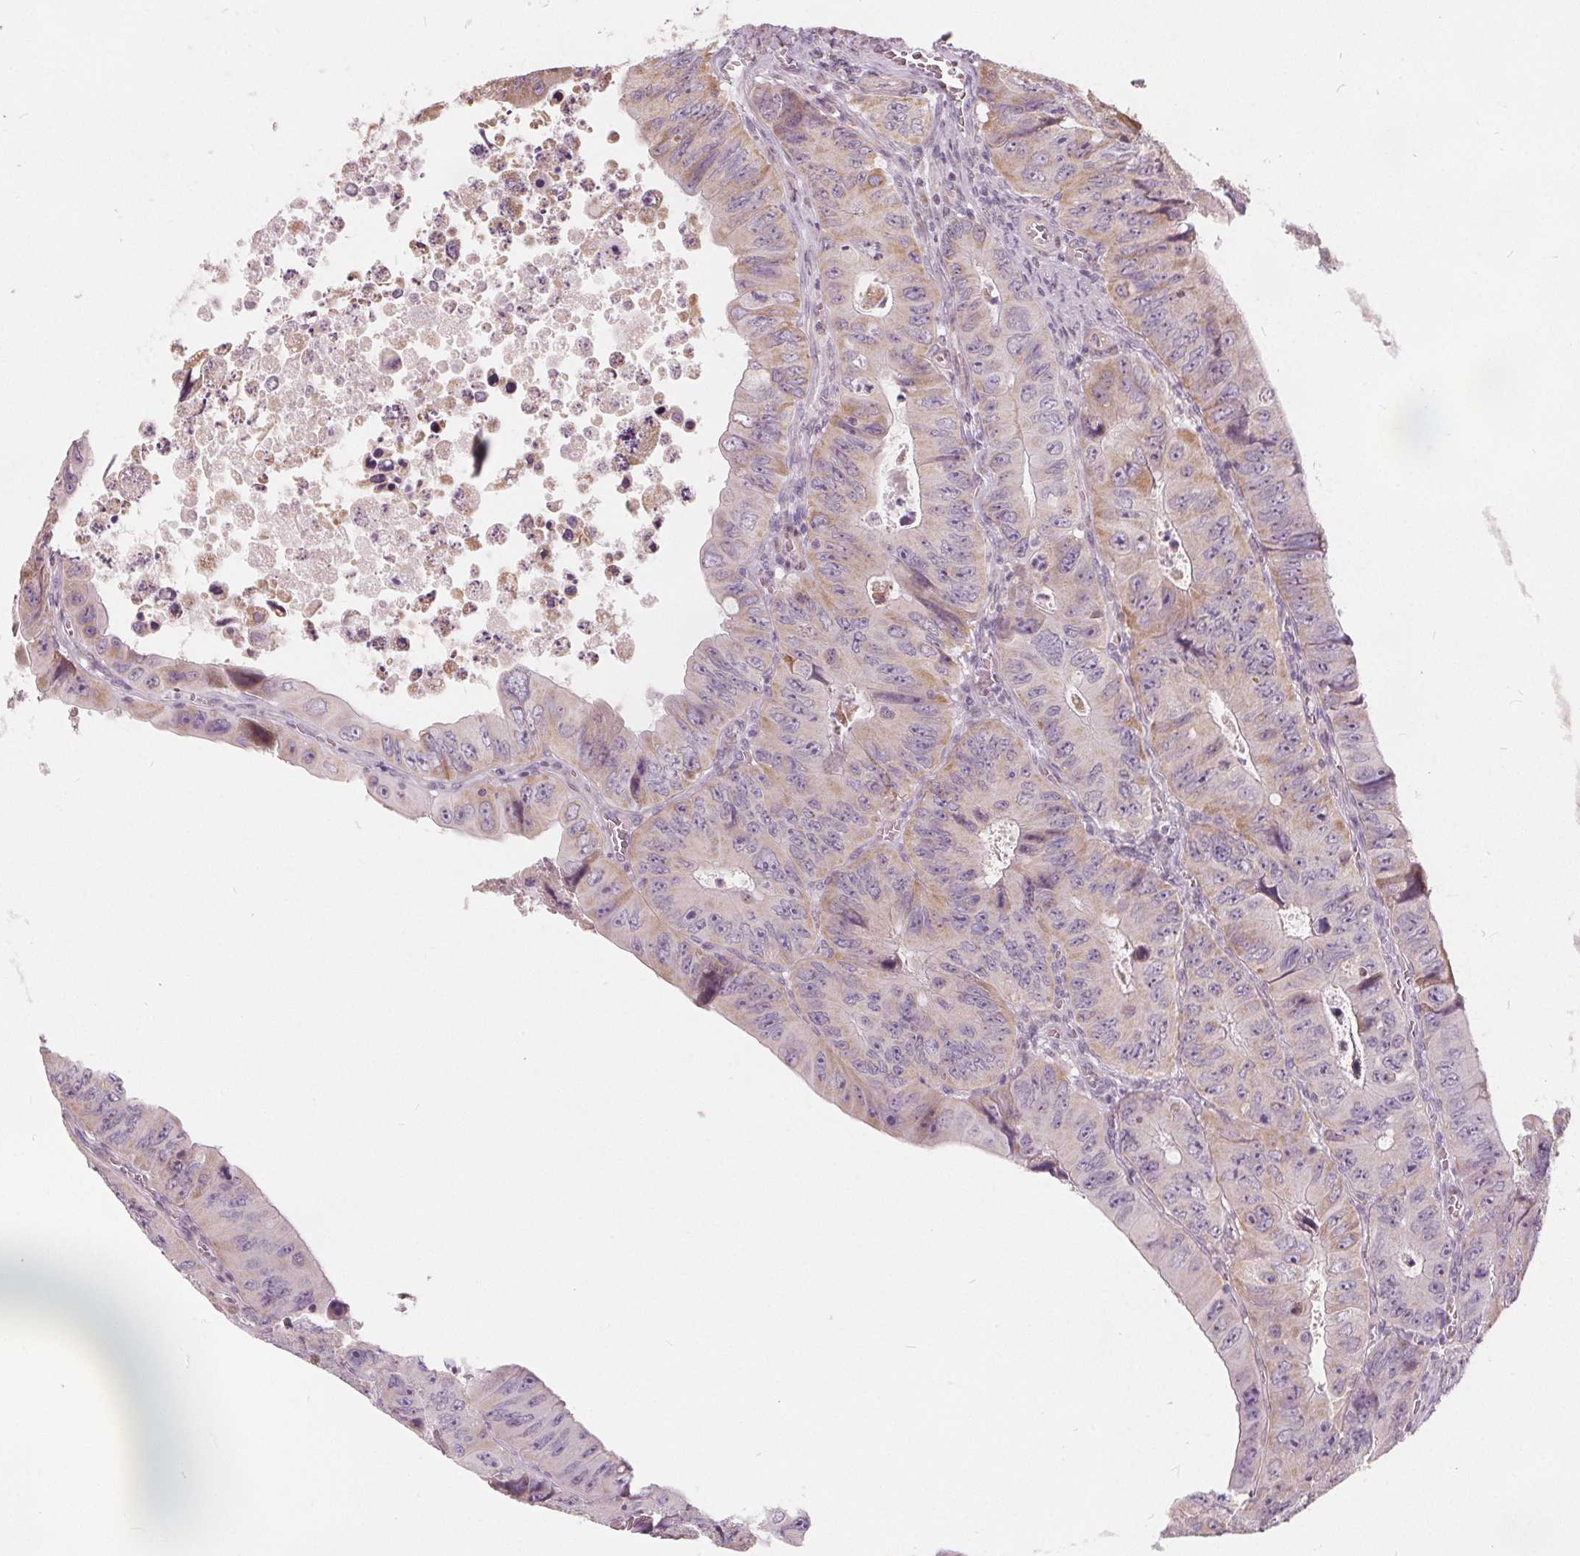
{"staining": {"intensity": "weak", "quantity": "25%-75%", "location": "cytoplasmic/membranous"}, "tissue": "colorectal cancer", "cell_type": "Tumor cells", "image_type": "cancer", "snomed": [{"axis": "morphology", "description": "Adenocarcinoma, NOS"}, {"axis": "topography", "description": "Colon"}], "caption": "Protein staining by immunohistochemistry (IHC) exhibits weak cytoplasmic/membranous staining in approximately 25%-75% of tumor cells in colorectal cancer.", "gene": "NUP210L", "patient": {"sex": "female", "age": 84}}